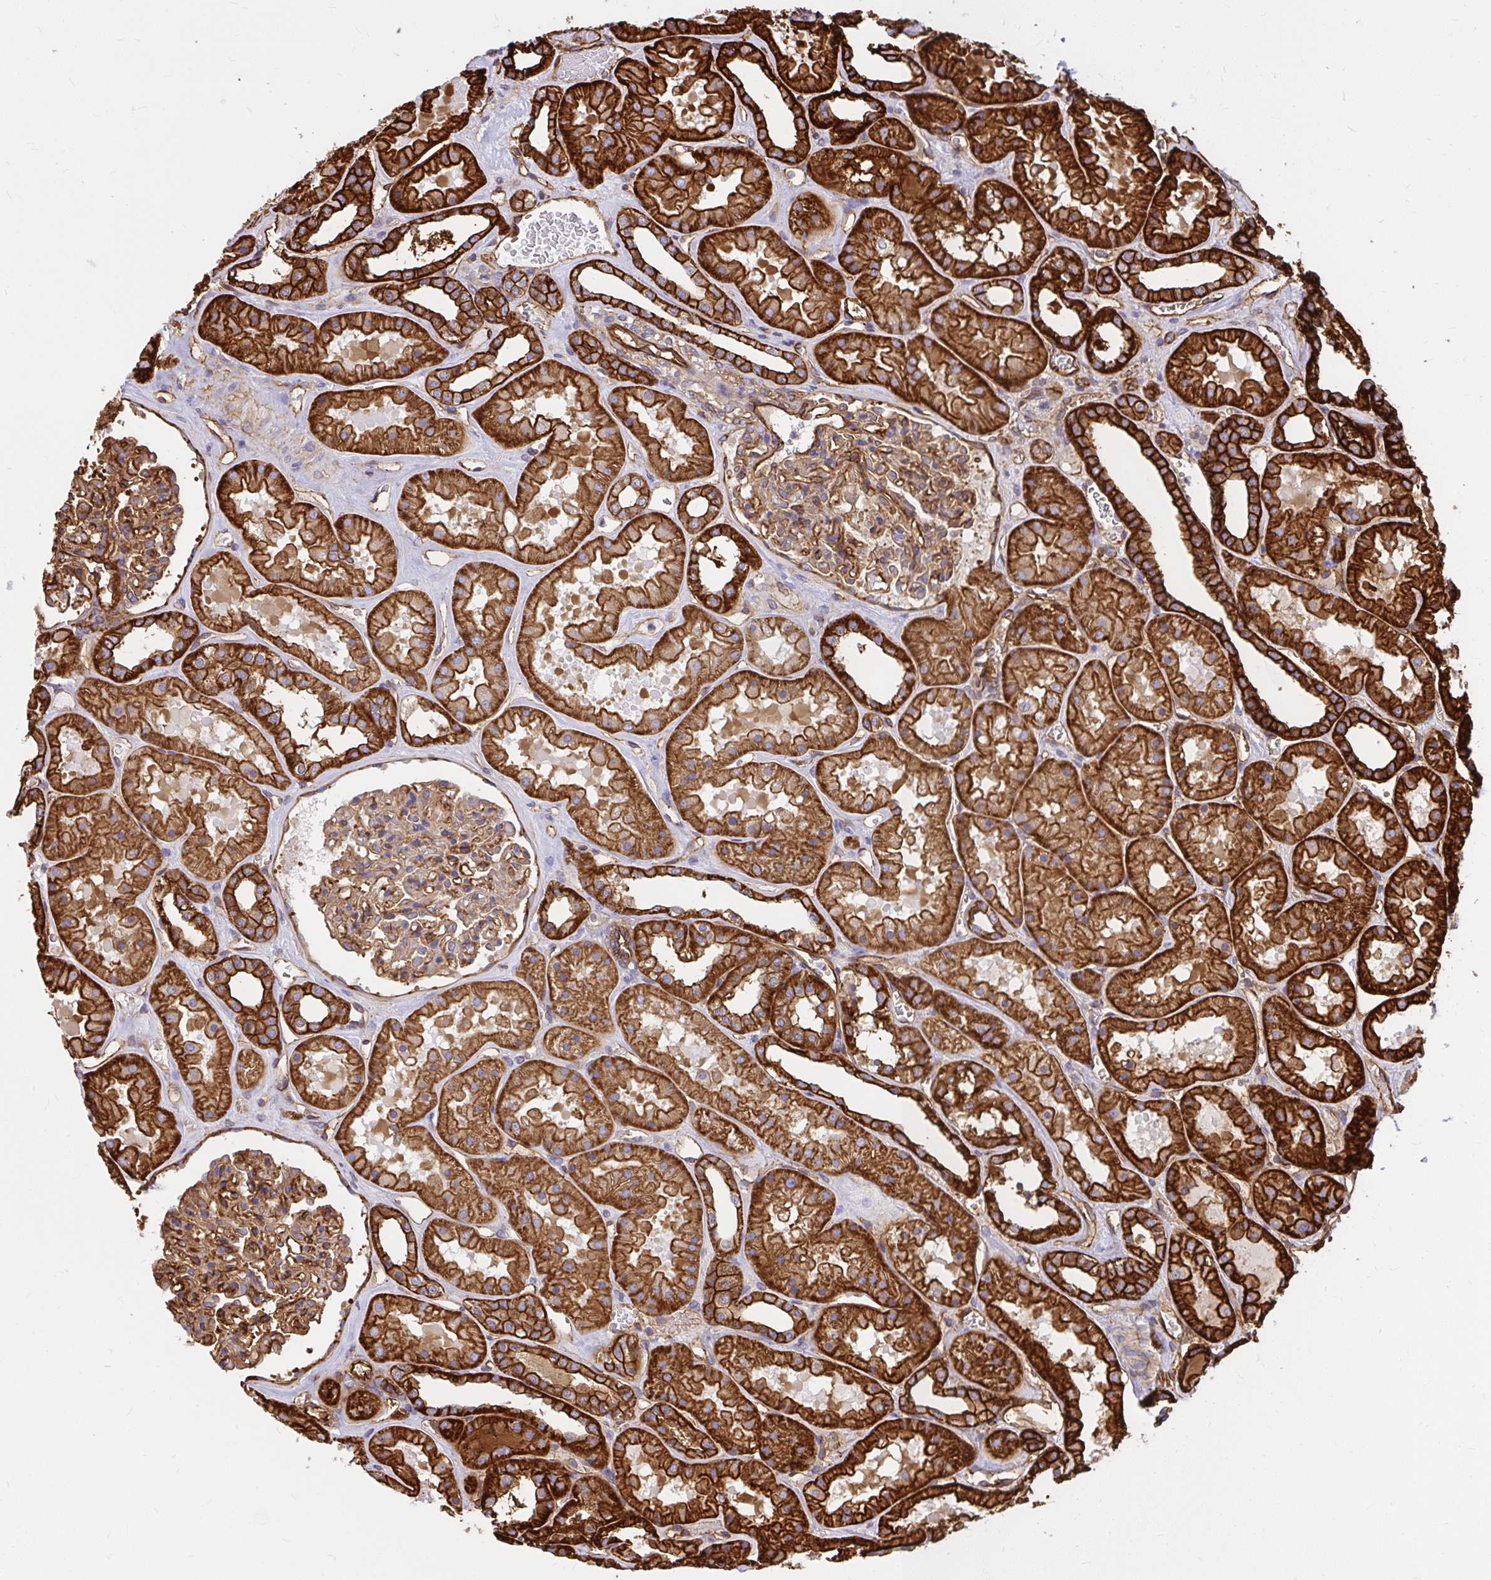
{"staining": {"intensity": "moderate", "quantity": "25%-75%", "location": "cytoplasmic/membranous"}, "tissue": "kidney", "cell_type": "Cells in glomeruli", "image_type": "normal", "snomed": [{"axis": "morphology", "description": "Normal tissue, NOS"}, {"axis": "topography", "description": "Kidney"}], "caption": "DAB (3,3'-diaminobenzidine) immunohistochemical staining of unremarkable human kidney demonstrates moderate cytoplasmic/membranous protein staining in about 25%-75% of cells in glomeruli. (Brightfield microscopy of DAB IHC at high magnification).", "gene": "MAP1LC3B2", "patient": {"sex": "female", "age": 41}}